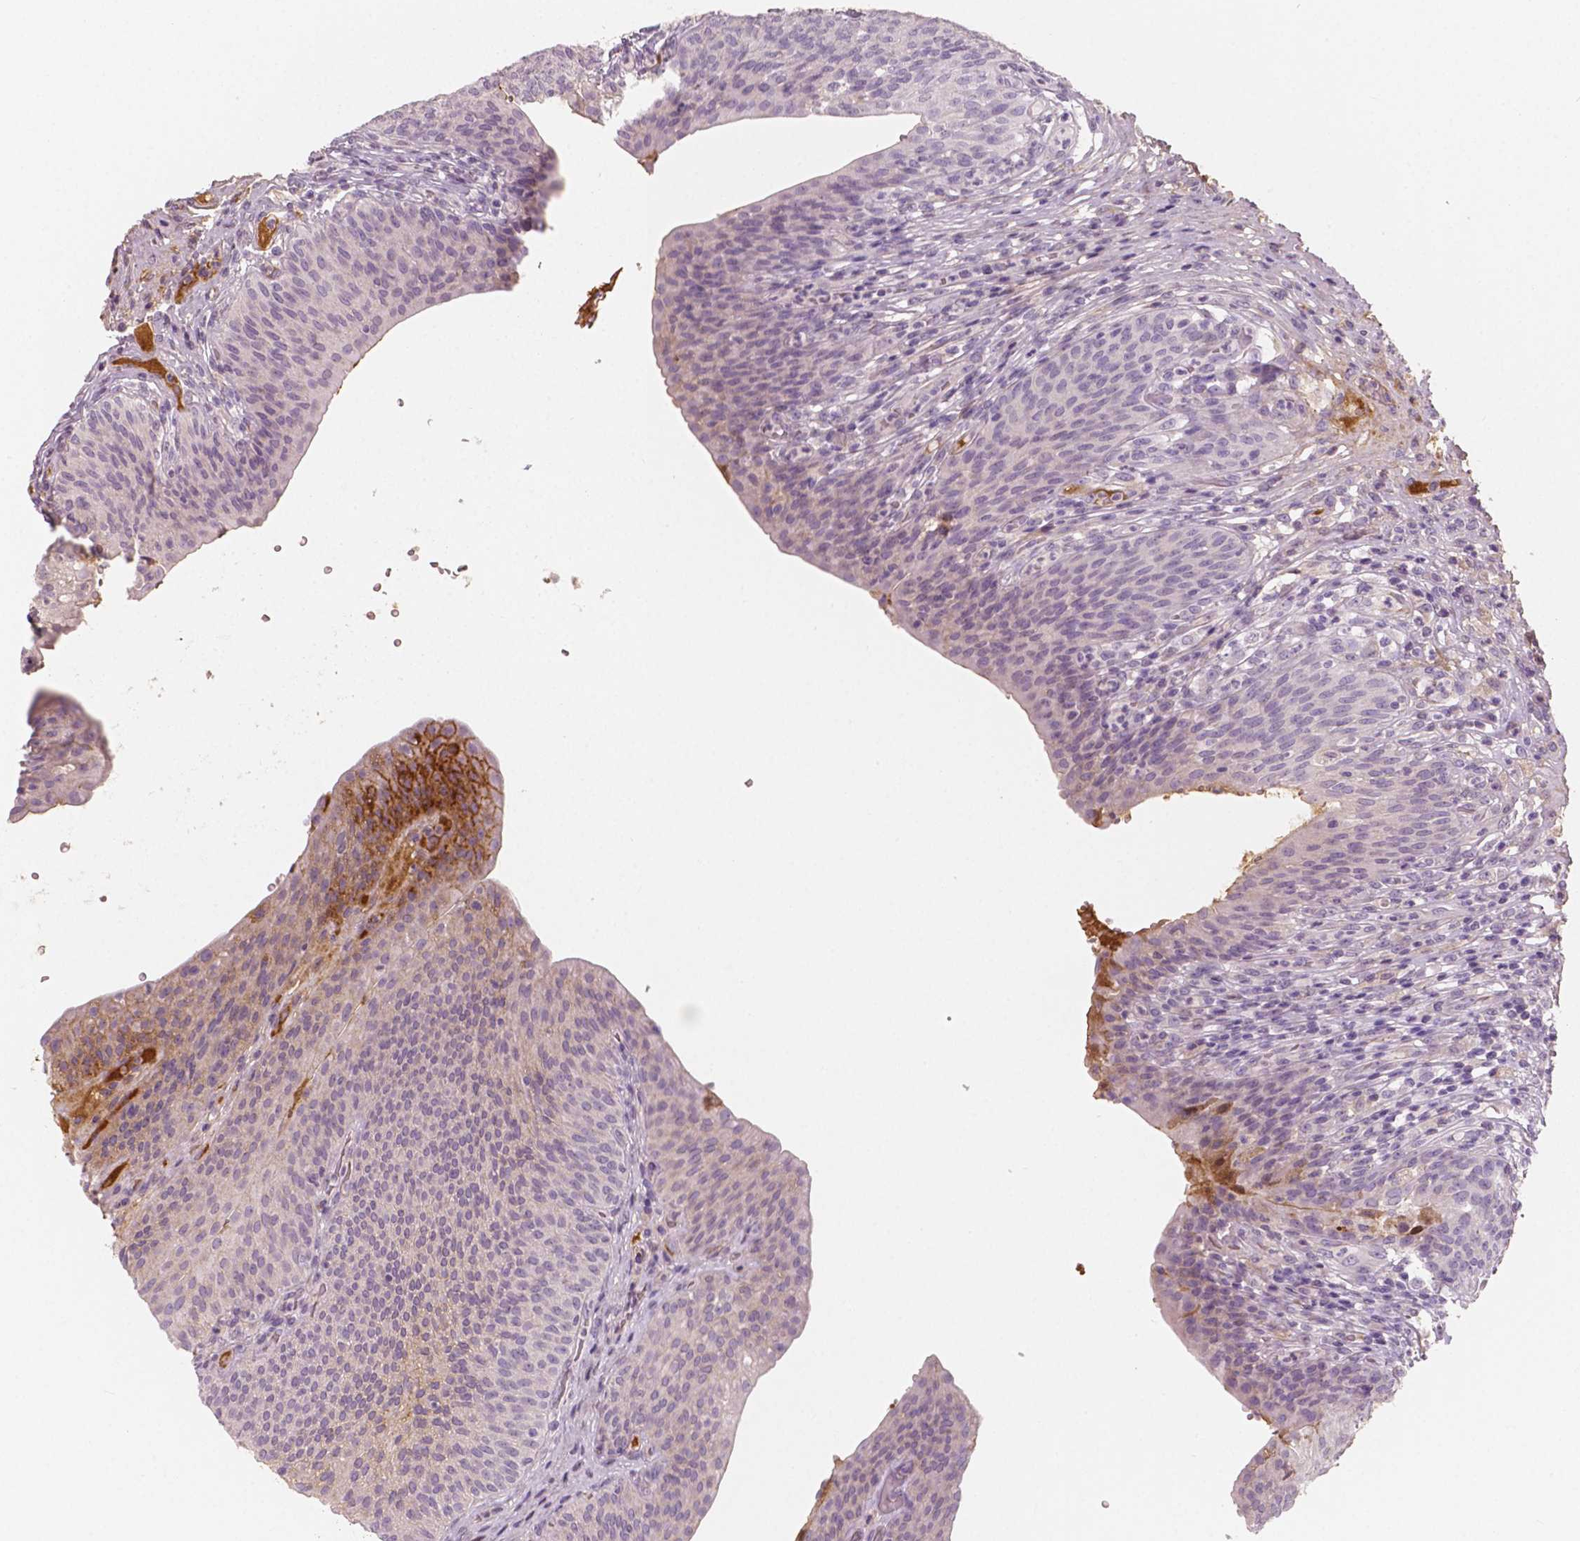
{"staining": {"intensity": "moderate", "quantity": "<25%", "location": "cytoplasmic/membranous"}, "tissue": "urinary bladder", "cell_type": "Urothelial cells", "image_type": "normal", "snomed": [{"axis": "morphology", "description": "Normal tissue, NOS"}, {"axis": "topography", "description": "Urinary bladder"}, {"axis": "topography", "description": "Peripheral nerve tissue"}], "caption": "DAB immunohistochemical staining of unremarkable human urinary bladder shows moderate cytoplasmic/membranous protein staining in approximately <25% of urothelial cells.", "gene": "APOA4", "patient": {"sex": "male", "age": 66}}